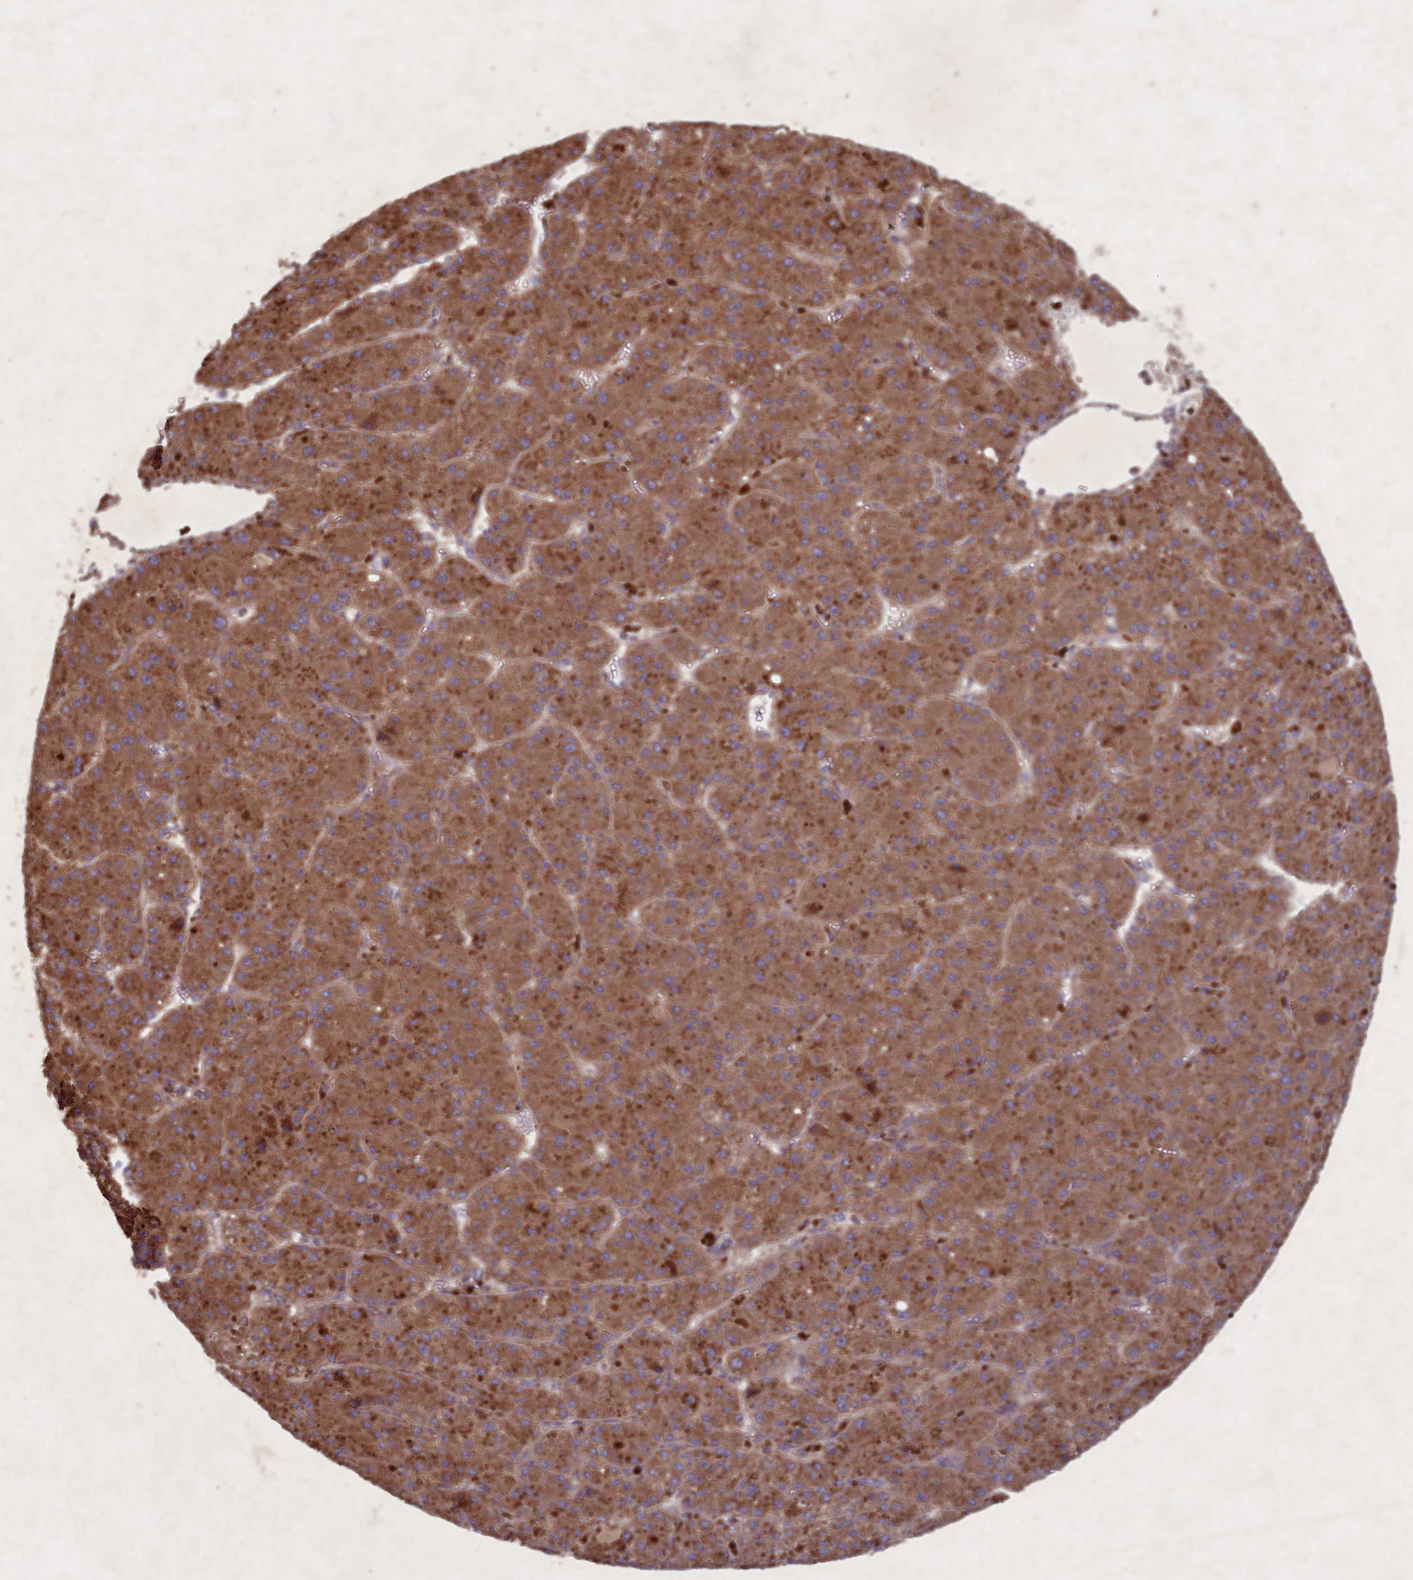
{"staining": {"intensity": "moderate", "quantity": ">75%", "location": "cytoplasmic/membranous"}, "tissue": "liver cancer", "cell_type": "Tumor cells", "image_type": "cancer", "snomed": [{"axis": "morphology", "description": "Carcinoma, Hepatocellular, NOS"}, {"axis": "topography", "description": "Liver"}], "caption": "Human liver cancer stained with a protein marker shows moderate staining in tumor cells.", "gene": "CIAO2B", "patient": {"sex": "male", "age": 67}}